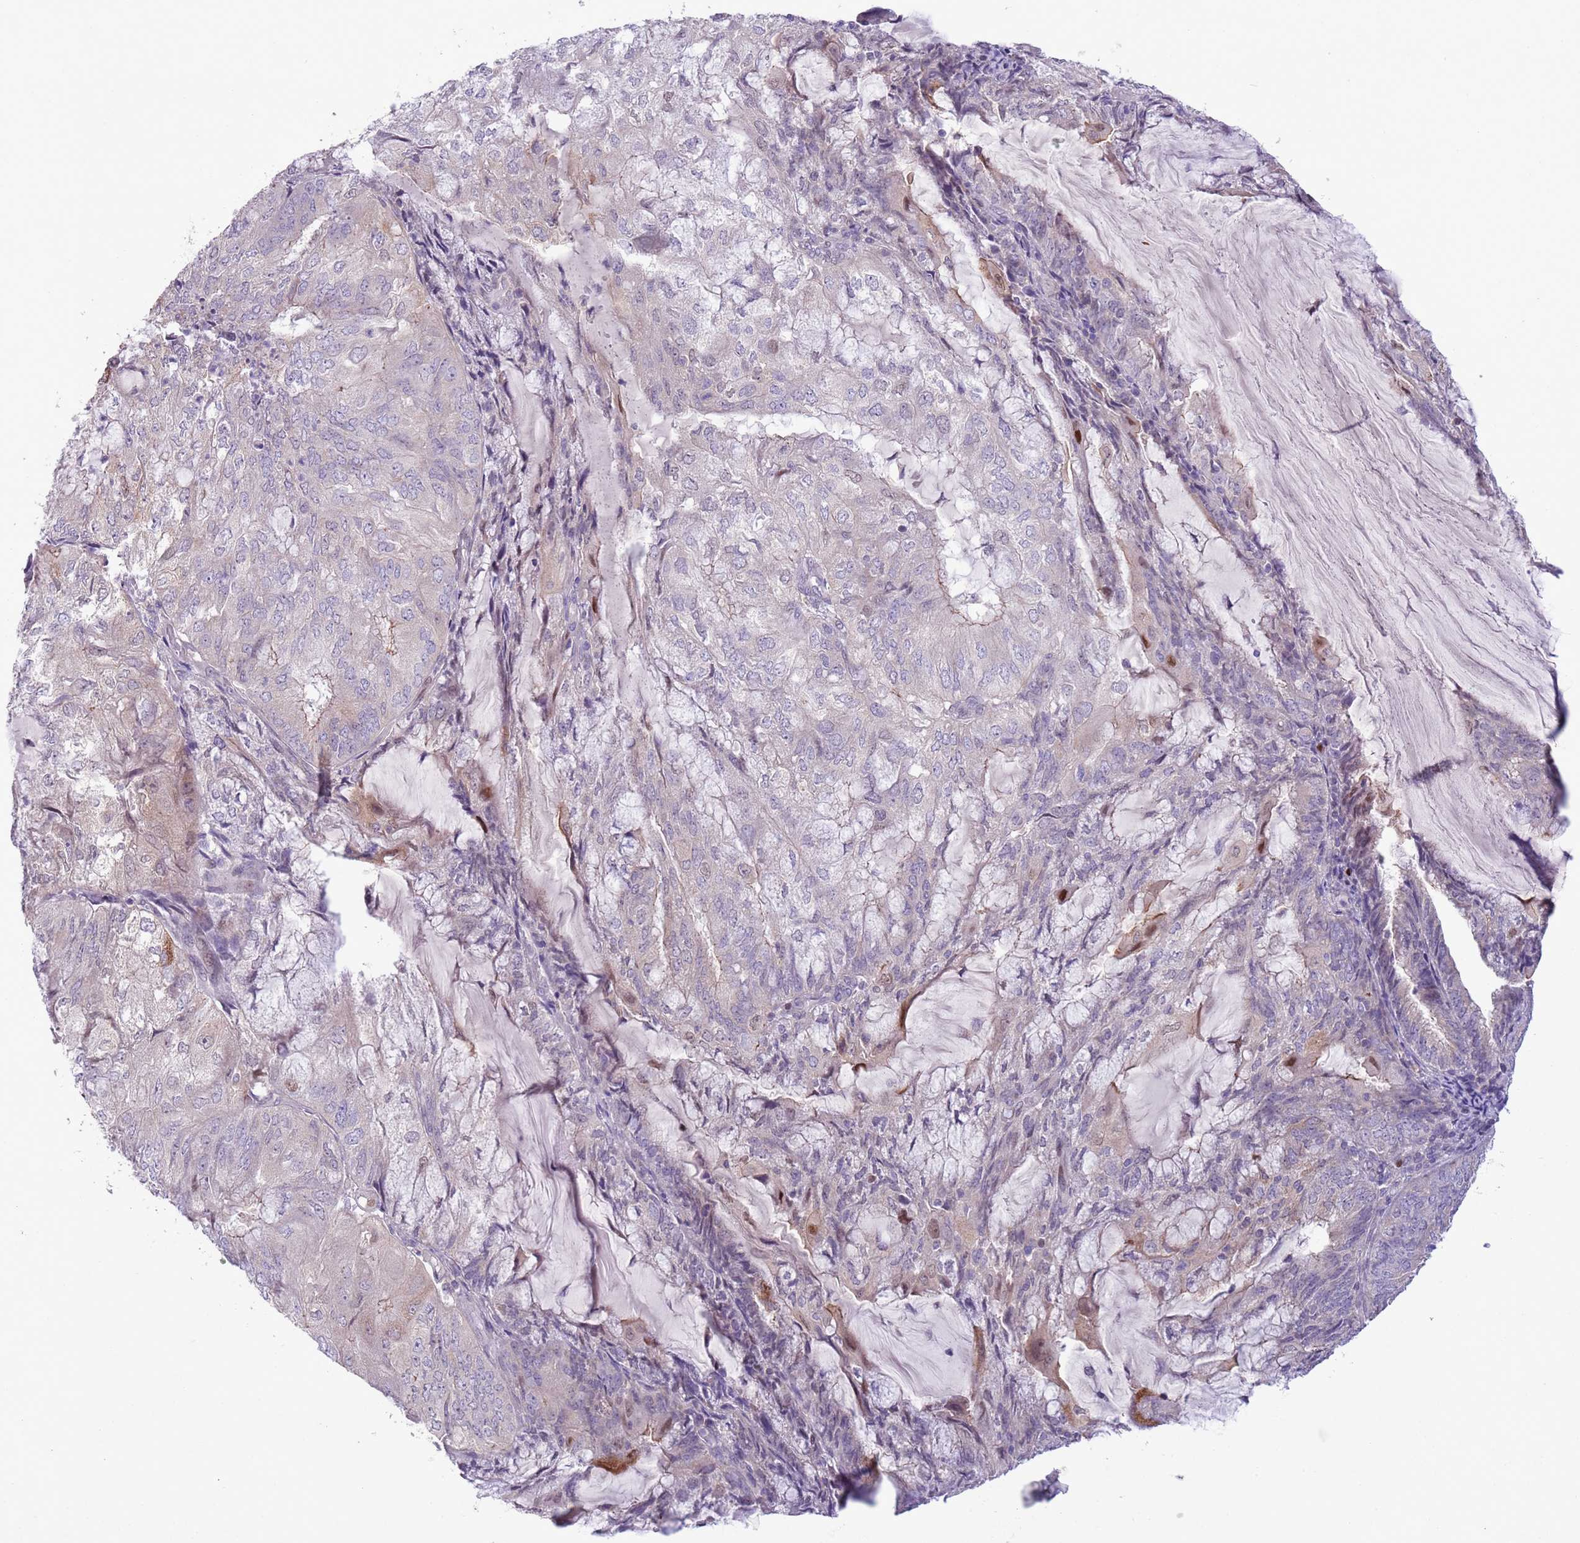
{"staining": {"intensity": "weak", "quantity": "<25%", "location": "cytoplasmic/membranous"}, "tissue": "endometrial cancer", "cell_type": "Tumor cells", "image_type": "cancer", "snomed": [{"axis": "morphology", "description": "Adenocarcinoma, NOS"}, {"axis": "topography", "description": "Endometrium"}], "caption": "Immunohistochemistry (IHC) histopathology image of neoplastic tissue: human adenocarcinoma (endometrial) stained with DAB demonstrates no significant protein staining in tumor cells.", "gene": "CCND2", "patient": {"sex": "female", "age": 81}}